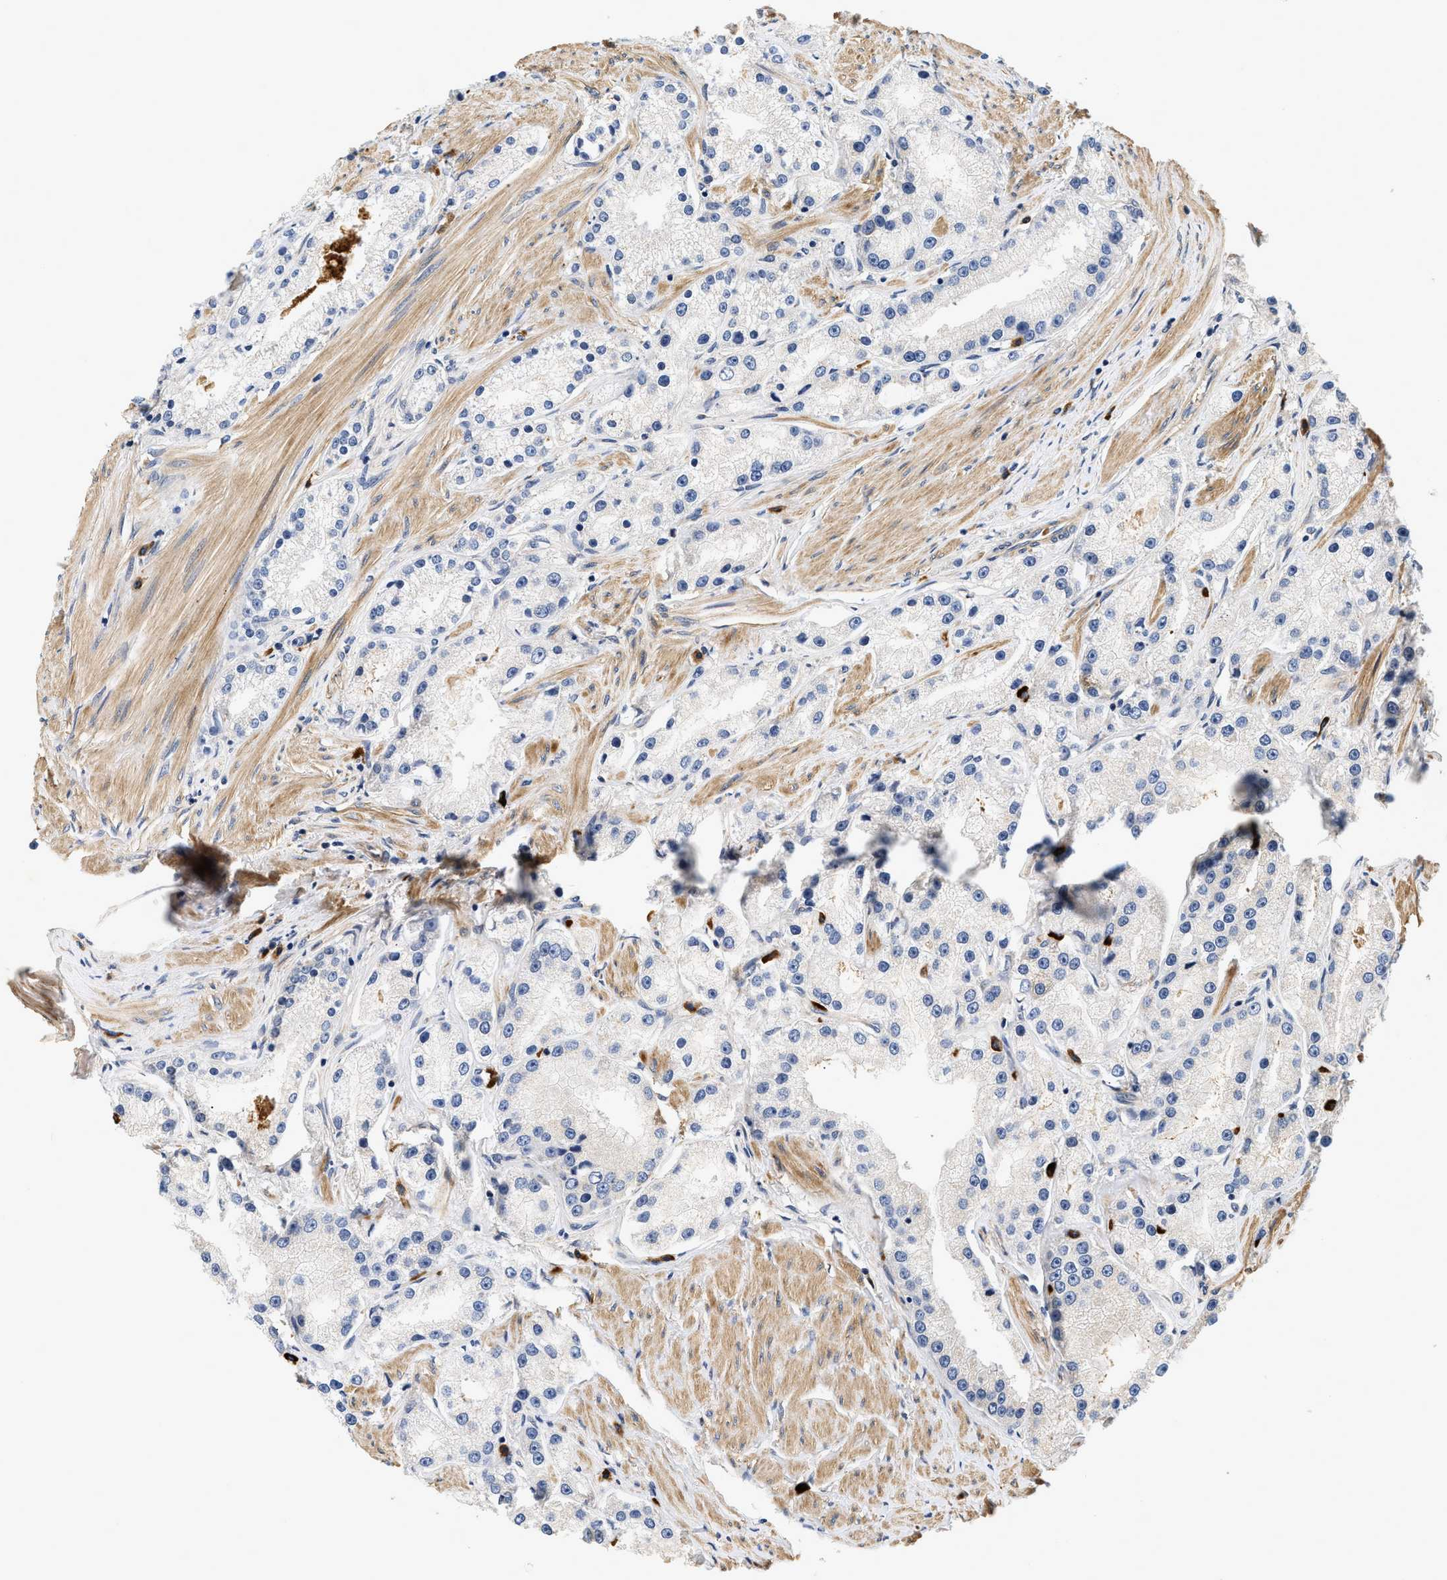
{"staining": {"intensity": "negative", "quantity": "none", "location": "none"}, "tissue": "prostate cancer", "cell_type": "Tumor cells", "image_type": "cancer", "snomed": [{"axis": "morphology", "description": "Adenocarcinoma, Low grade"}, {"axis": "topography", "description": "Prostate"}], "caption": "DAB (3,3'-diaminobenzidine) immunohistochemical staining of human prostate cancer (low-grade adenocarcinoma) displays no significant positivity in tumor cells. (DAB IHC with hematoxylin counter stain).", "gene": "NME6", "patient": {"sex": "male", "age": 63}}